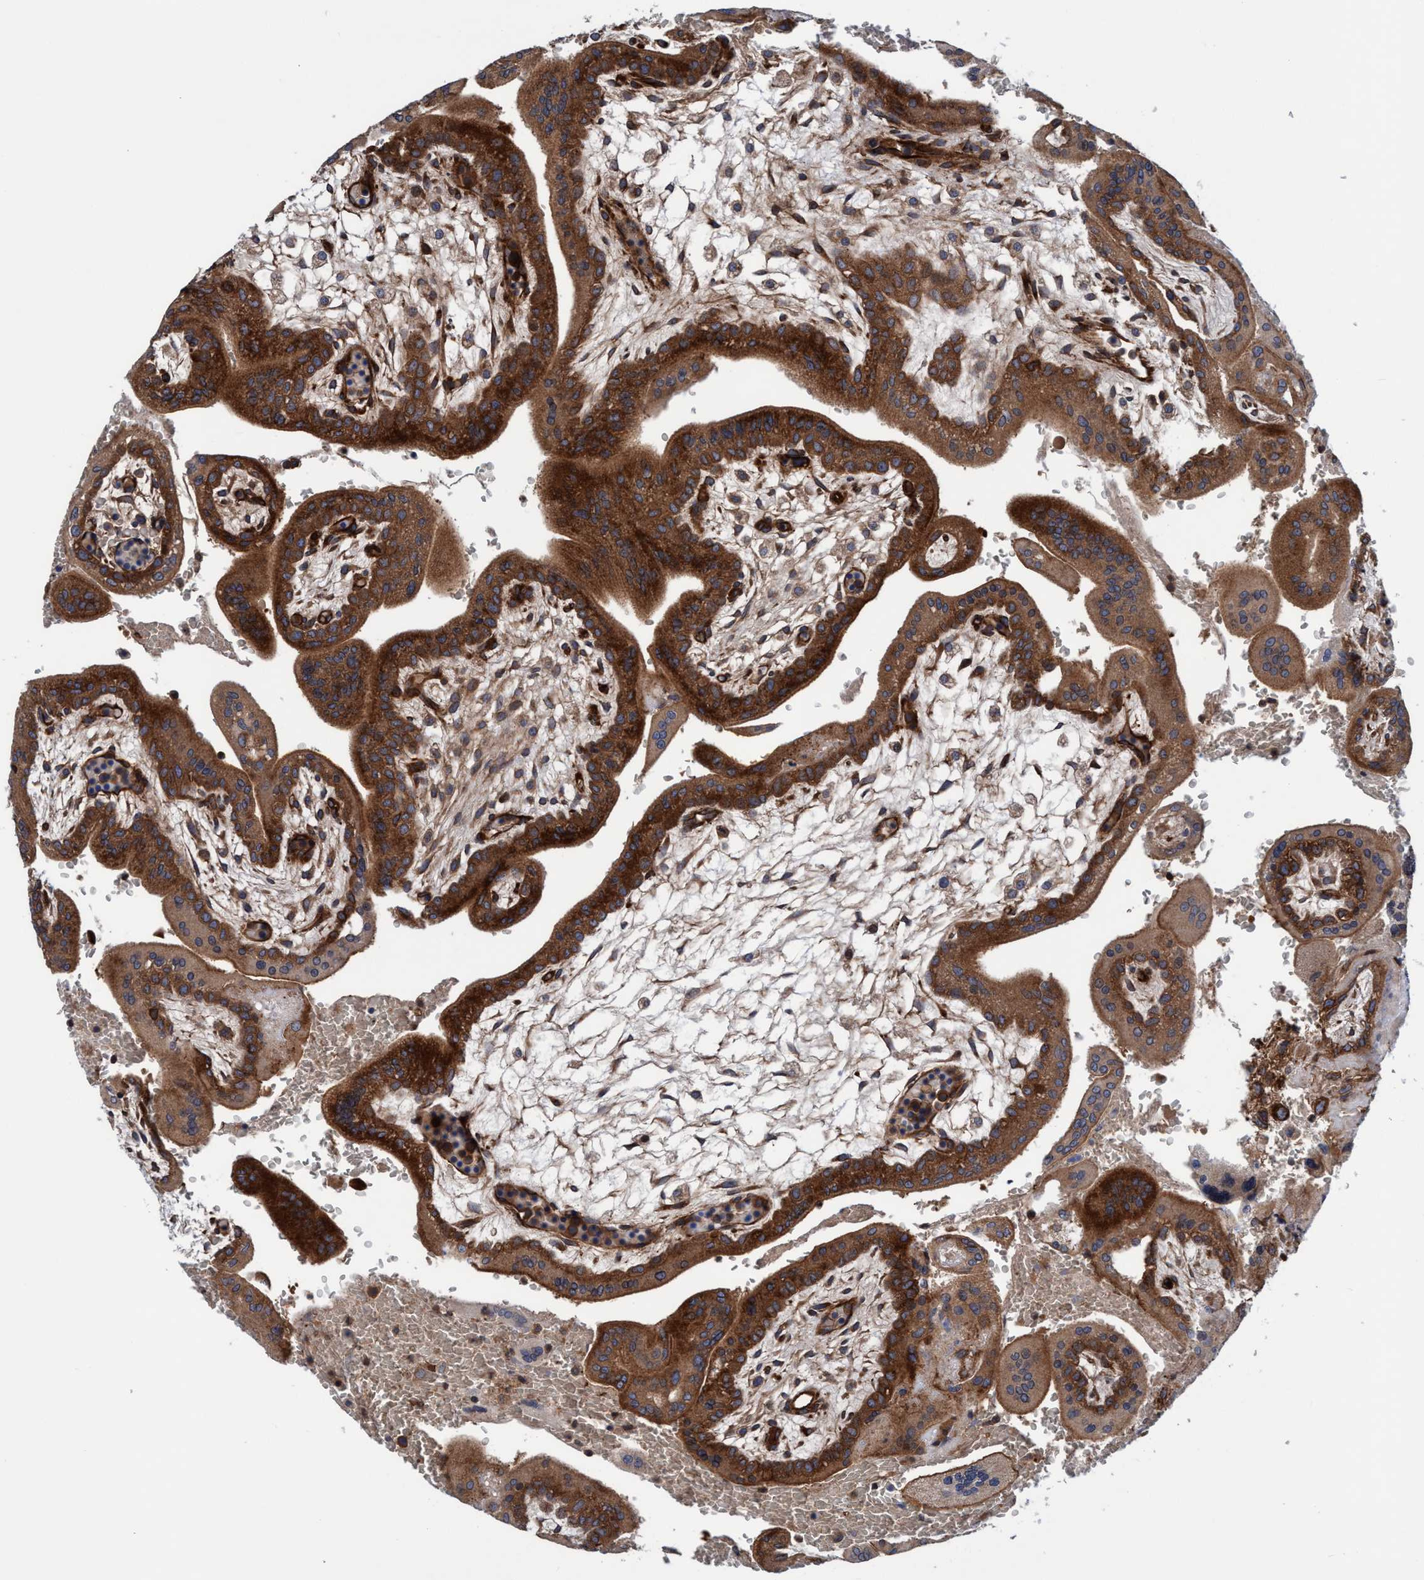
{"staining": {"intensity": "strong", "quantity": ">75%", "location": "cytoplasmic/membranous"}, "tissue": "placenta", "cell_type": "Decidual cells", "image_type": "normal", "snomed": [{"axis": "morphology", "description": "Normal tissue, NOS"}, {"axis": "topography", "description": "Placenta"}], "caption": "Strong cytoplasmic/membranous positivity is present in about >75% of decidual cells in unremarkable placenta.", "gene": "MCM3AP", "patient": {"sex": "female", "age": 35}}